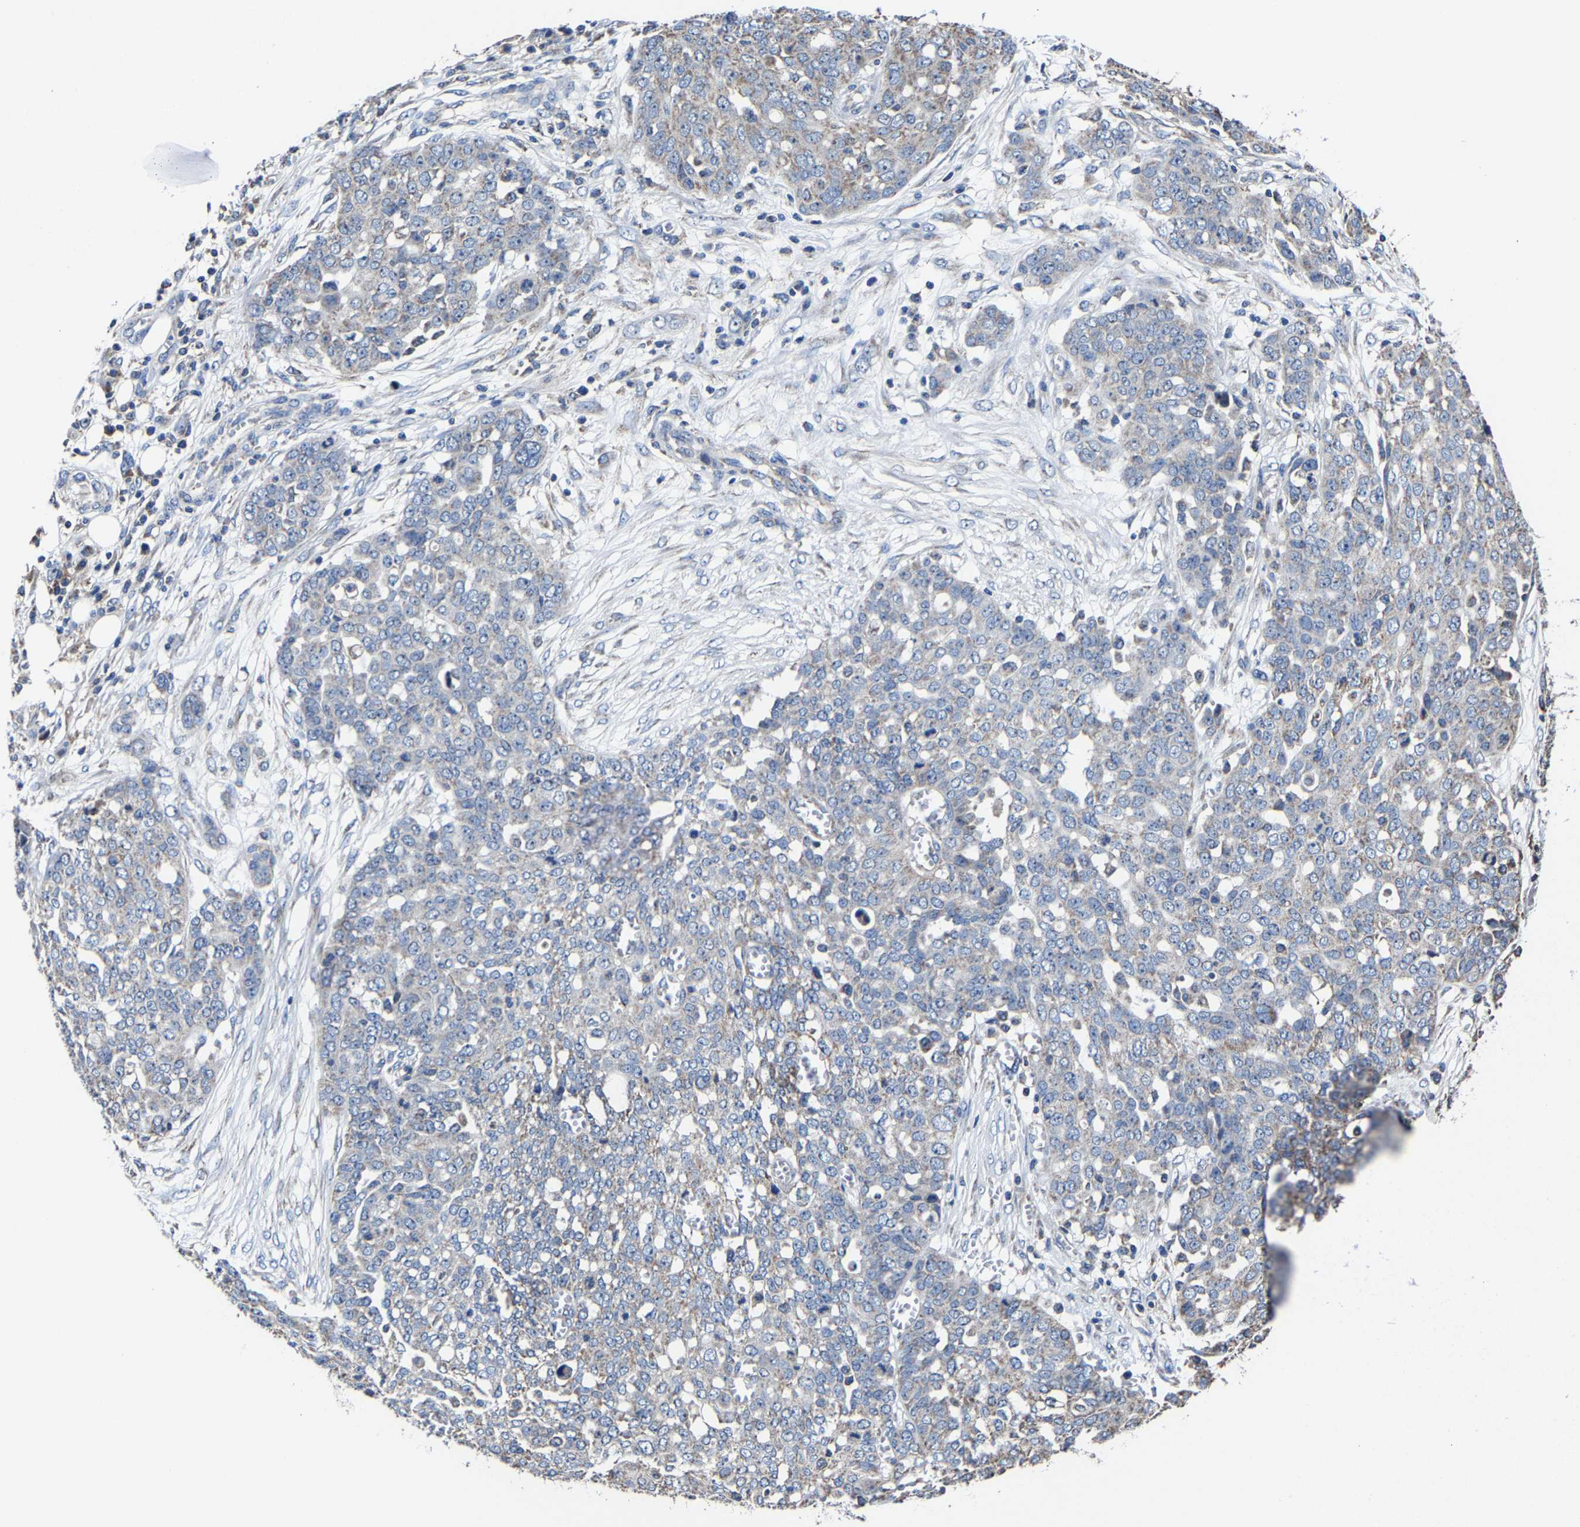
{"staining": {"intensity": "weak", "quantity": "<25%", "location": "cytoplasmic/membranous"}, "tissue": "ovarian cancer", "cell_type": "Tumor cells", "image_type": "cancer", "snomed": [{"axis": "morphology", "description": "Cystadenocarcinoma, serous, NOS"}, {"axis": "topography", "description": "Soft tissue"}, {"axis": "topography", "description": "Ovary"}], "caption": "Tumor cells show no significant staining in ovarian serous cystadenocarcinoma.", "gene": "ZCCHC7", "patient": {"sex": "female", "age": 57}}